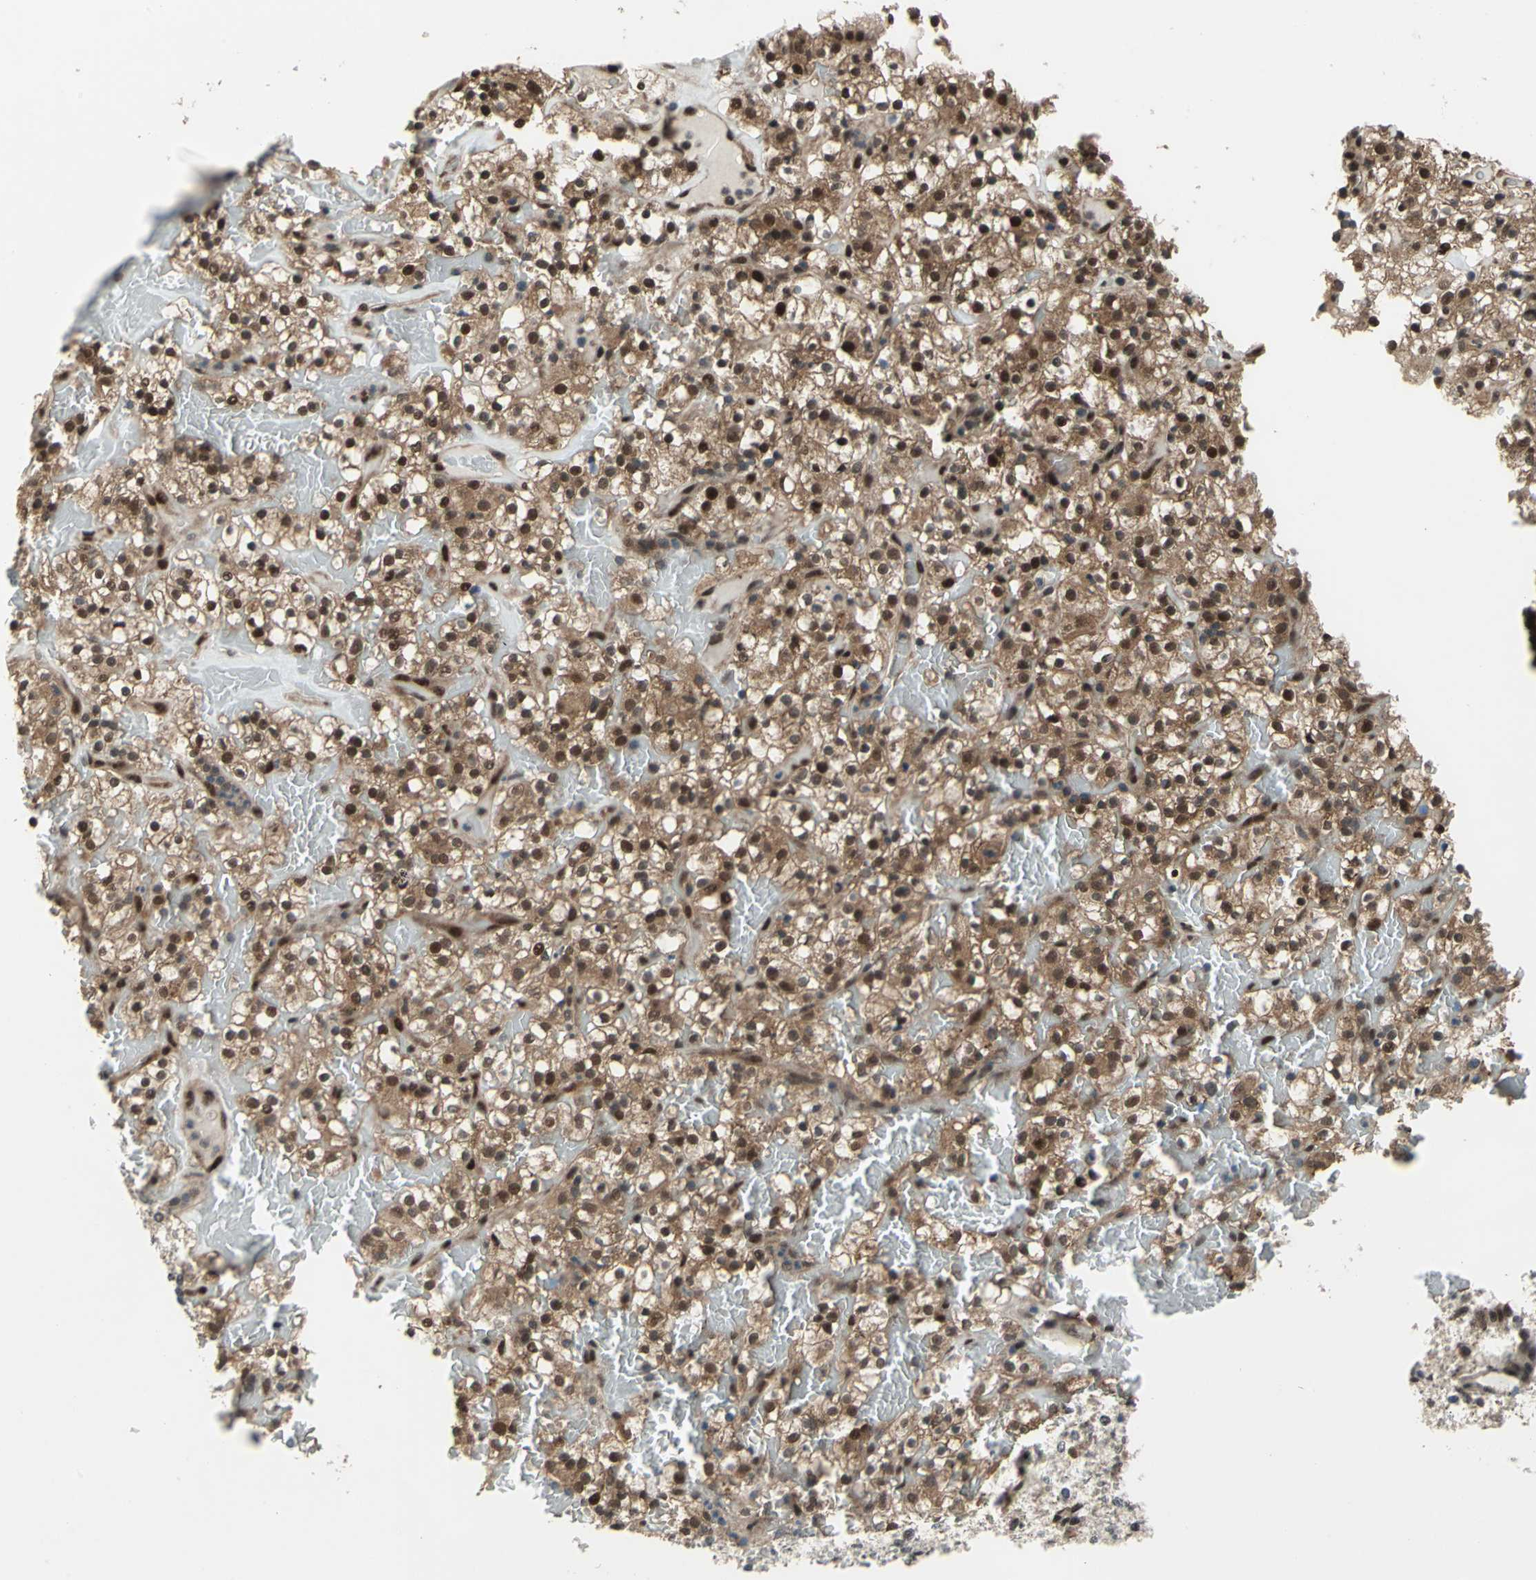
{"staining": {"intensity": "moderate", "quantity": ">75%", "location": "cytoplasmic/membranous,nuclear"}, "tissue": "renal cancer", "cell_type": "Tumor cells", "image_type": "cancer", "snomed": [{"axis": "morphology", "description": "Normal tissue, NOS"}, {"axis": "morphology", "description": "Adenocarcinoma, NOS"}, {"axis": "topography", "description": "Kidney"}], "caption": "DAB immunohistochemical staining of renal cancer (adenocarcinoma) exhibits moderate cytoplasmic/membranous and nuclear protein expression in approximately >75% of tumor cells.", "gene": "COPS5", "patient": {"sex": "female", "age": 72}}